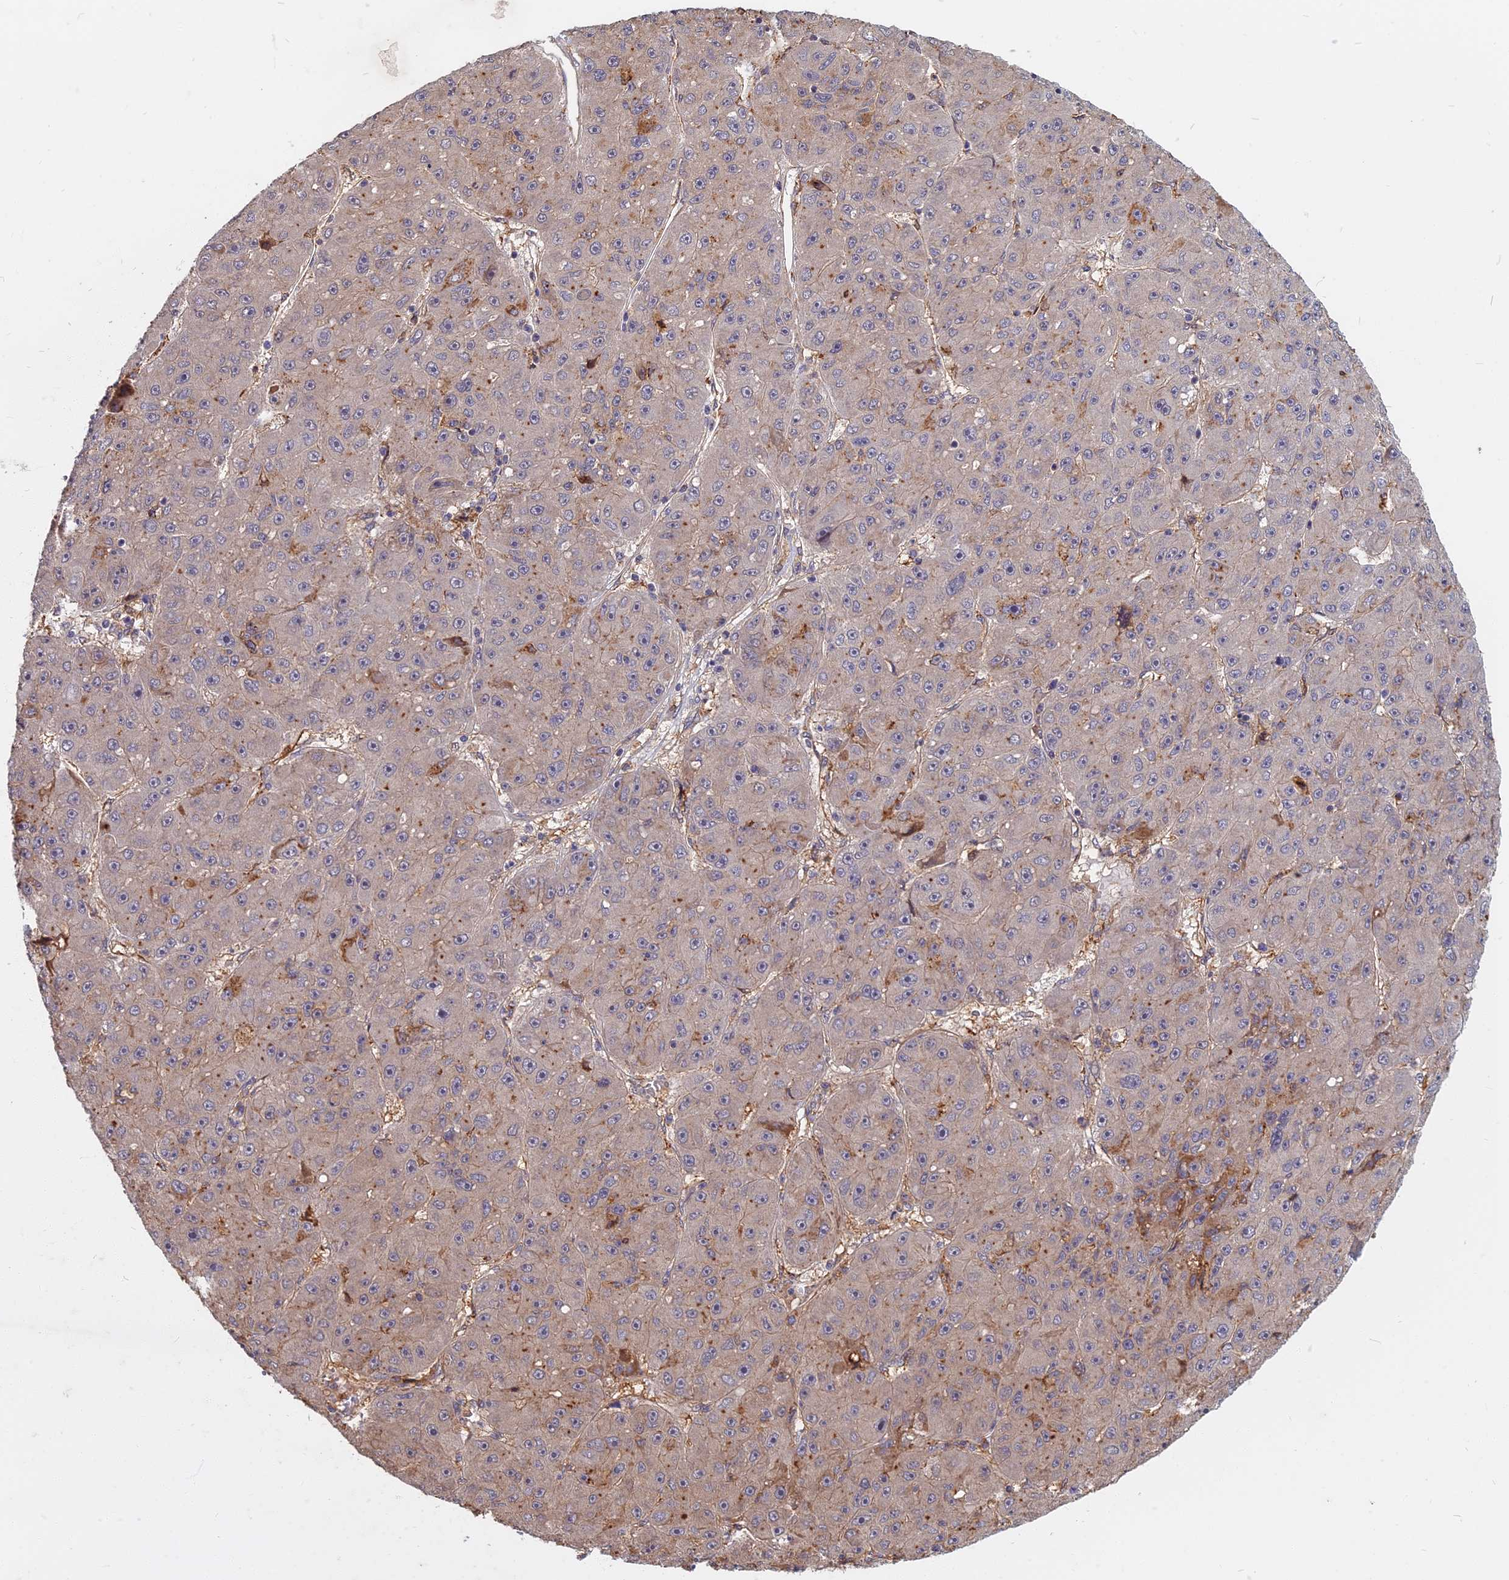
{"staining": {"intensity": "weak", "quantity": "<25%", "location": "cytoplasmic/membranous"}, "tissue": "liver cancer", "cell_type": "Tumor cells", "image_type": "cancer", "snomed": [{"axis": "morphology", "description": "Carcinoma, Hepatocellular, NOS"}, {"axis": "topography", "description": "Liver"}], "caption": "There is no significant positivity in tumor cells of liver cancer (hepatocellular carcinoma).", "gene": "SPG11", "patient": {"sex": "male", "age": 67}}